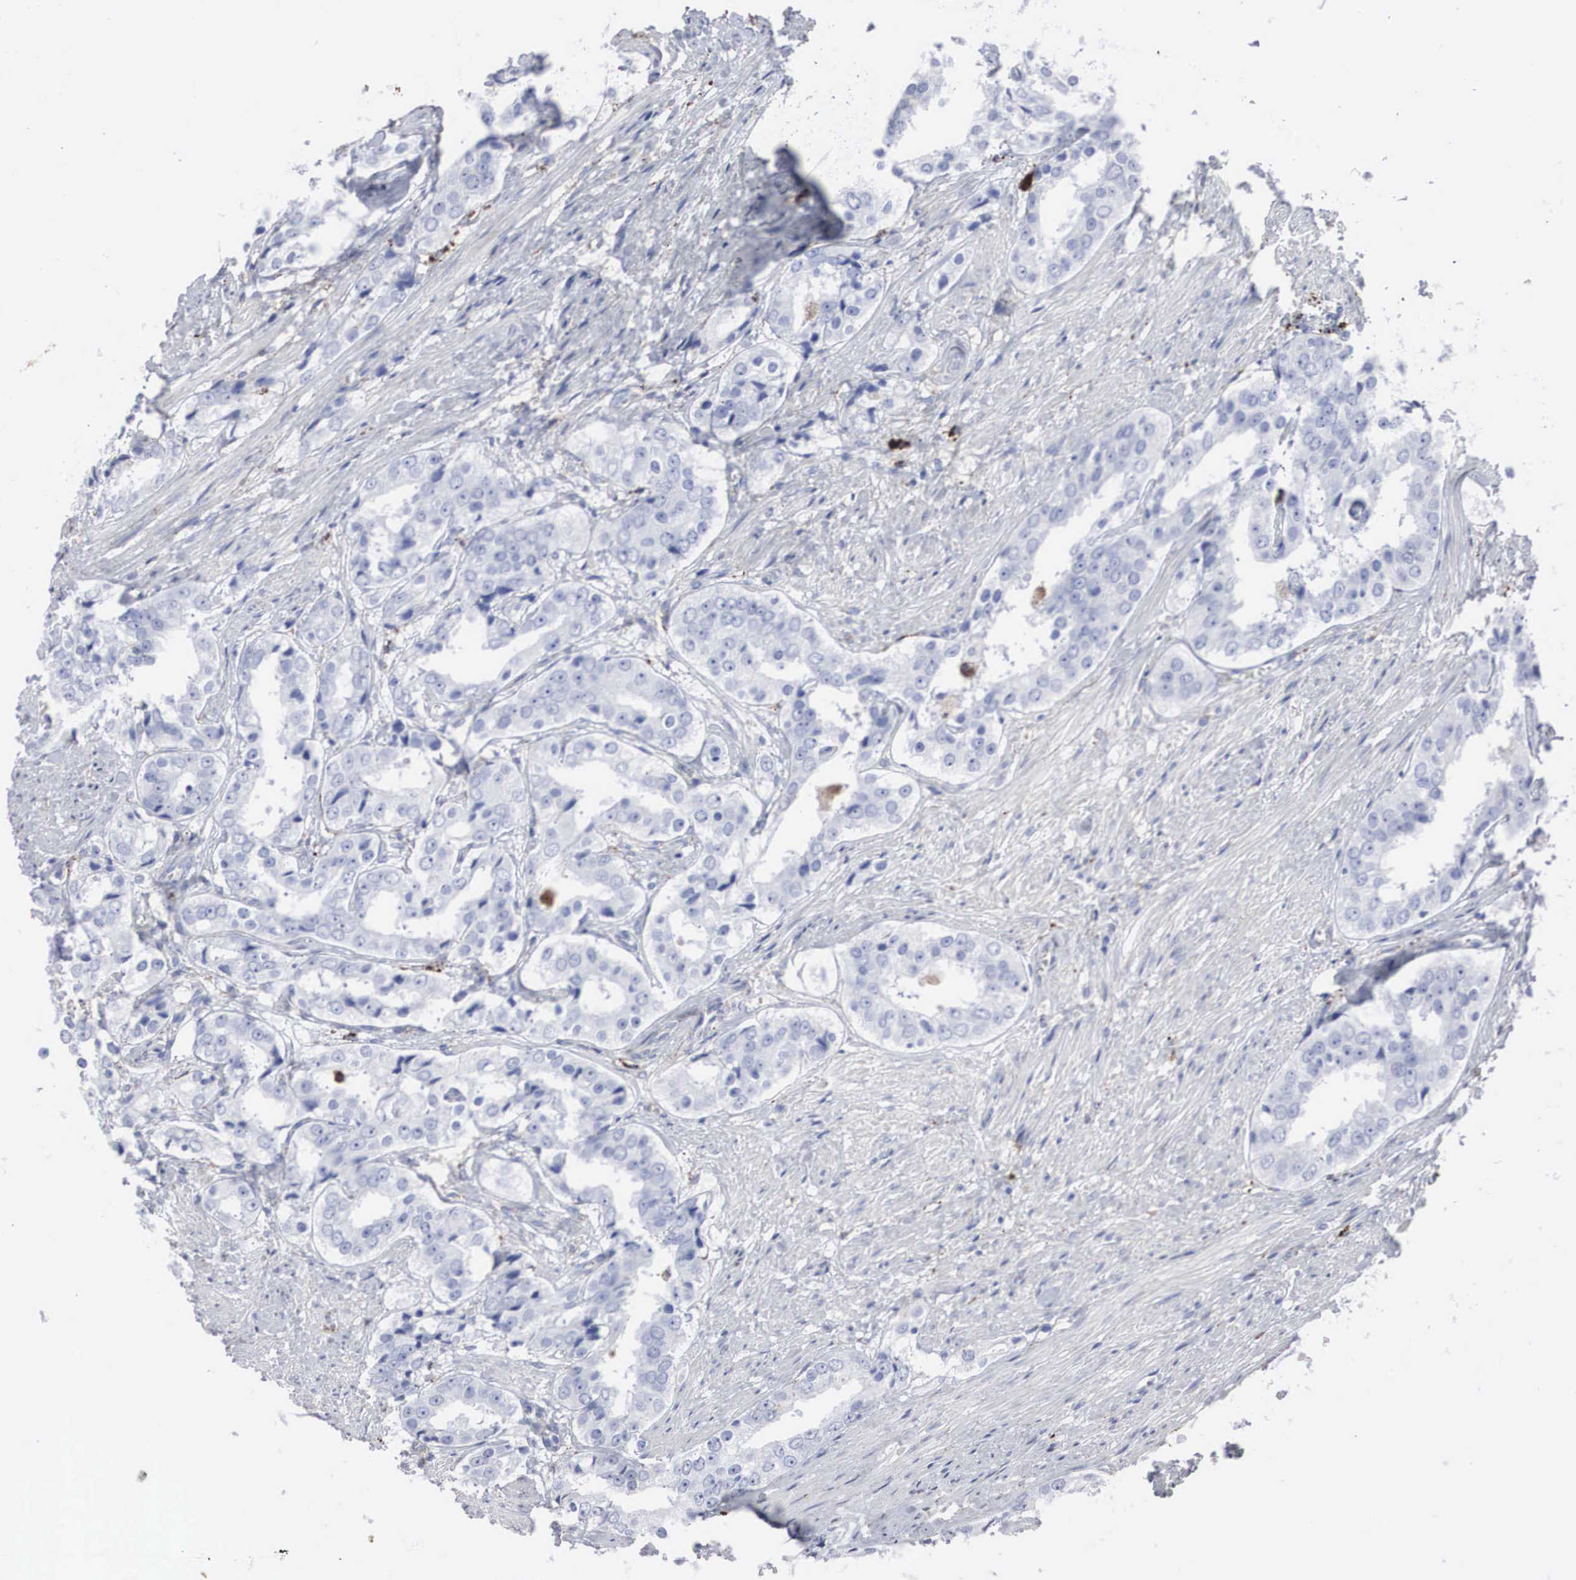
{"staining": {"intensity": "moderate", "quantity": "25%-75%", "location": "cytoplasmic/membranous"}, "tissue": "prostate cancer", "cell_type": "Tumor cells", "image_type": "cancer", "snomed": [{"axis": "morphology", "description": "Adenocarcinoma, Medium grade"}, {"axis": "topography", "description": "Prostate"}], "caption": "Immunohistochemistry photomicrograph of human prostate medium-grade adenocarcinoma stained for a protein (brown), which demonstrates medium levels of moderate cytoplasmic/membranous expression in about 25%-75% of tumor cells.", "gene": "LGALS3BP", "patient": {"sex": "male", "age": 73}}